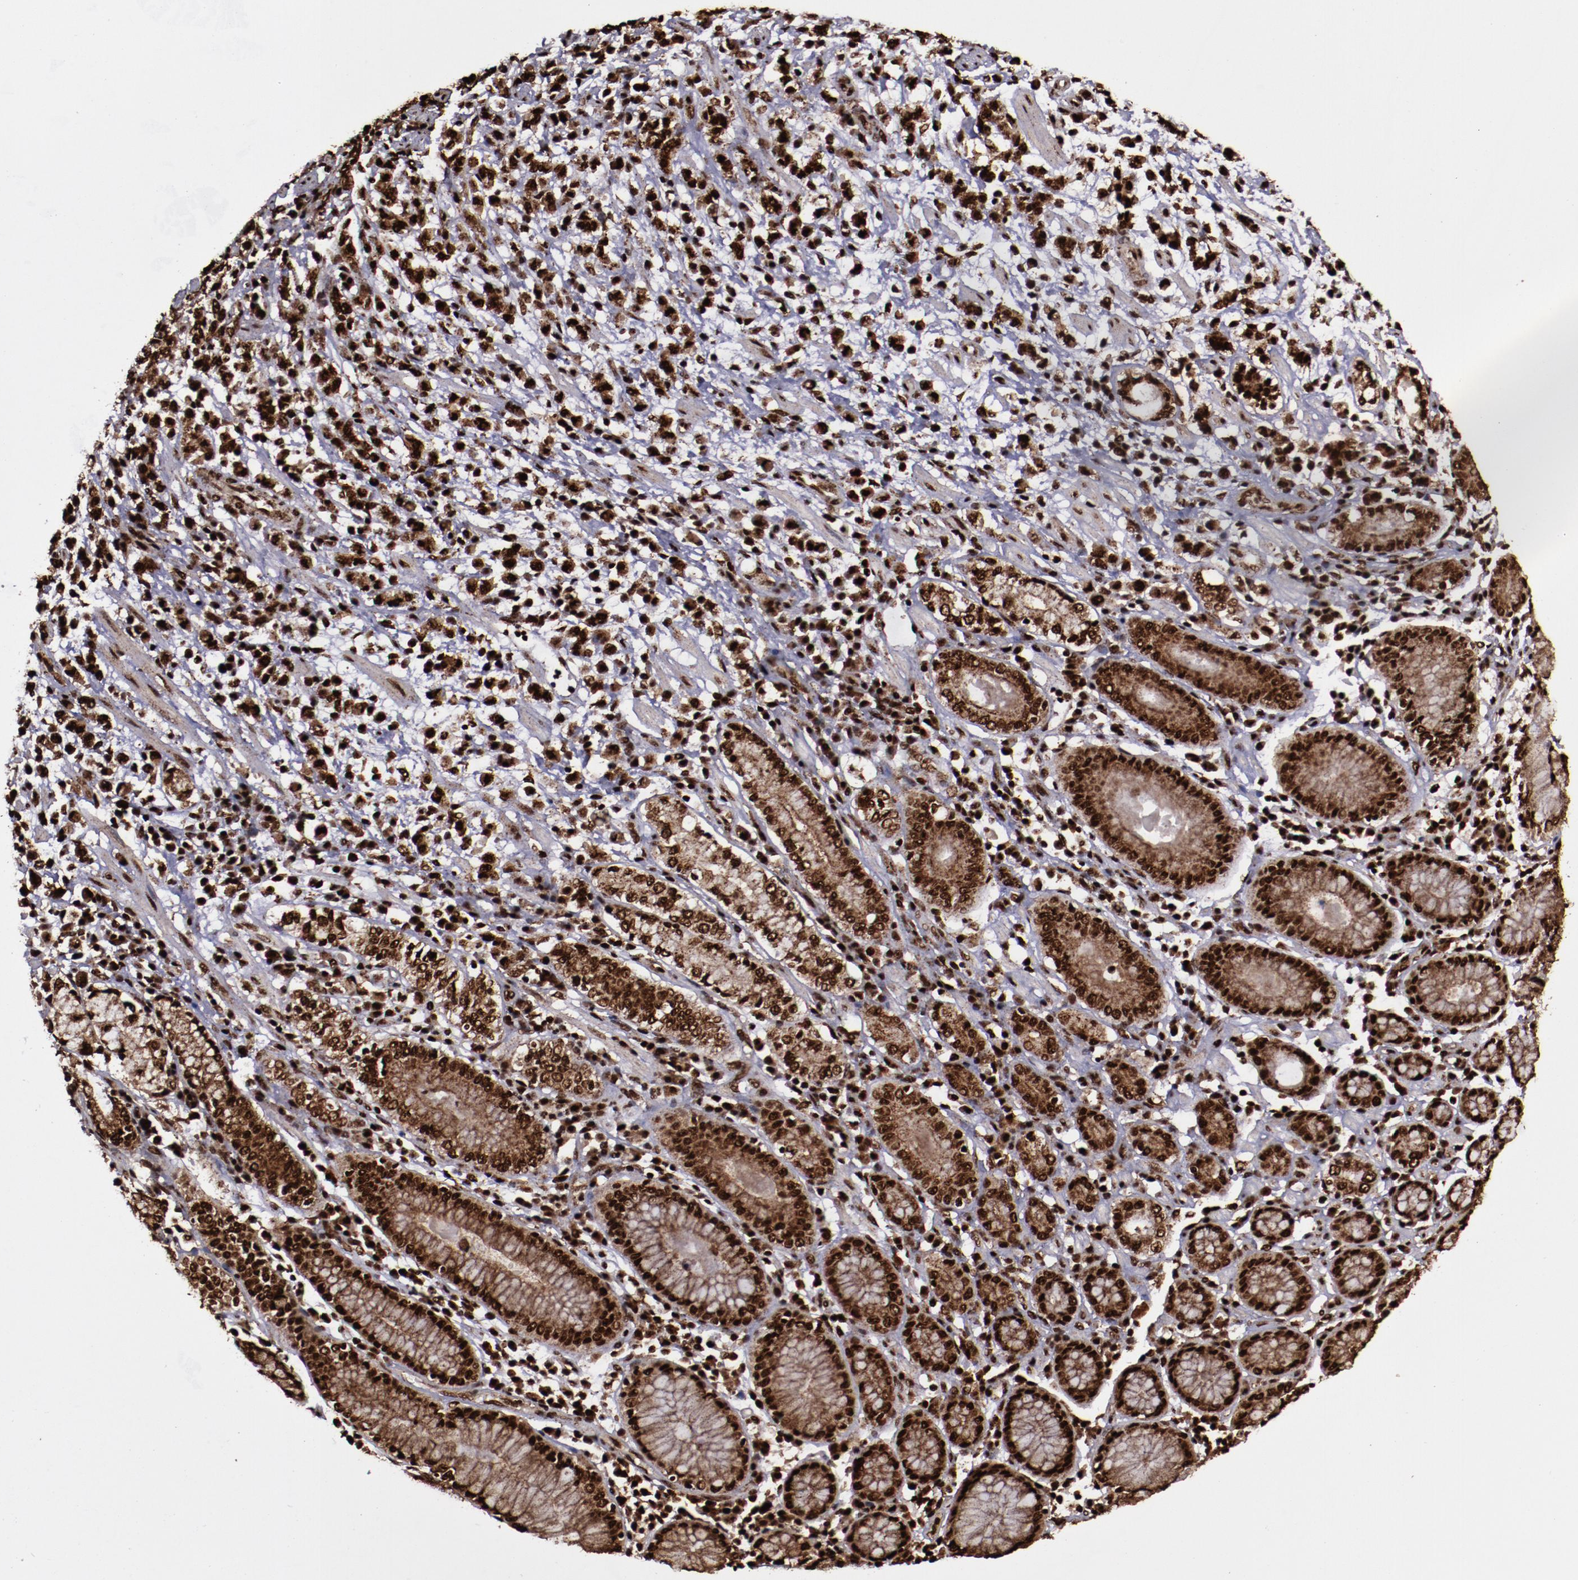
{"staining": {"intensity": "strong", "quantity": ">75%", "location": "cytoplasmic/membranous,nuclear"}, "tissue": "stomach cancer", "cell_type": "Tumor cells", "image_type": "cancer", "snomed": [{"axis": "morphology", "description": "Adenocarcinoma, NOS"}, {"axis": "topography", "description": "Stomach, lower"}], "caption": "There is high levels of strong cytoplasmic/membranous and nuclear staining in tumor cells of stomach cancer (adenocarcinoma), as demonstrated by immunohistochemical staining (brown color).", "gene": "SNW1", "patient": {"sex": "male", "age": 88}}